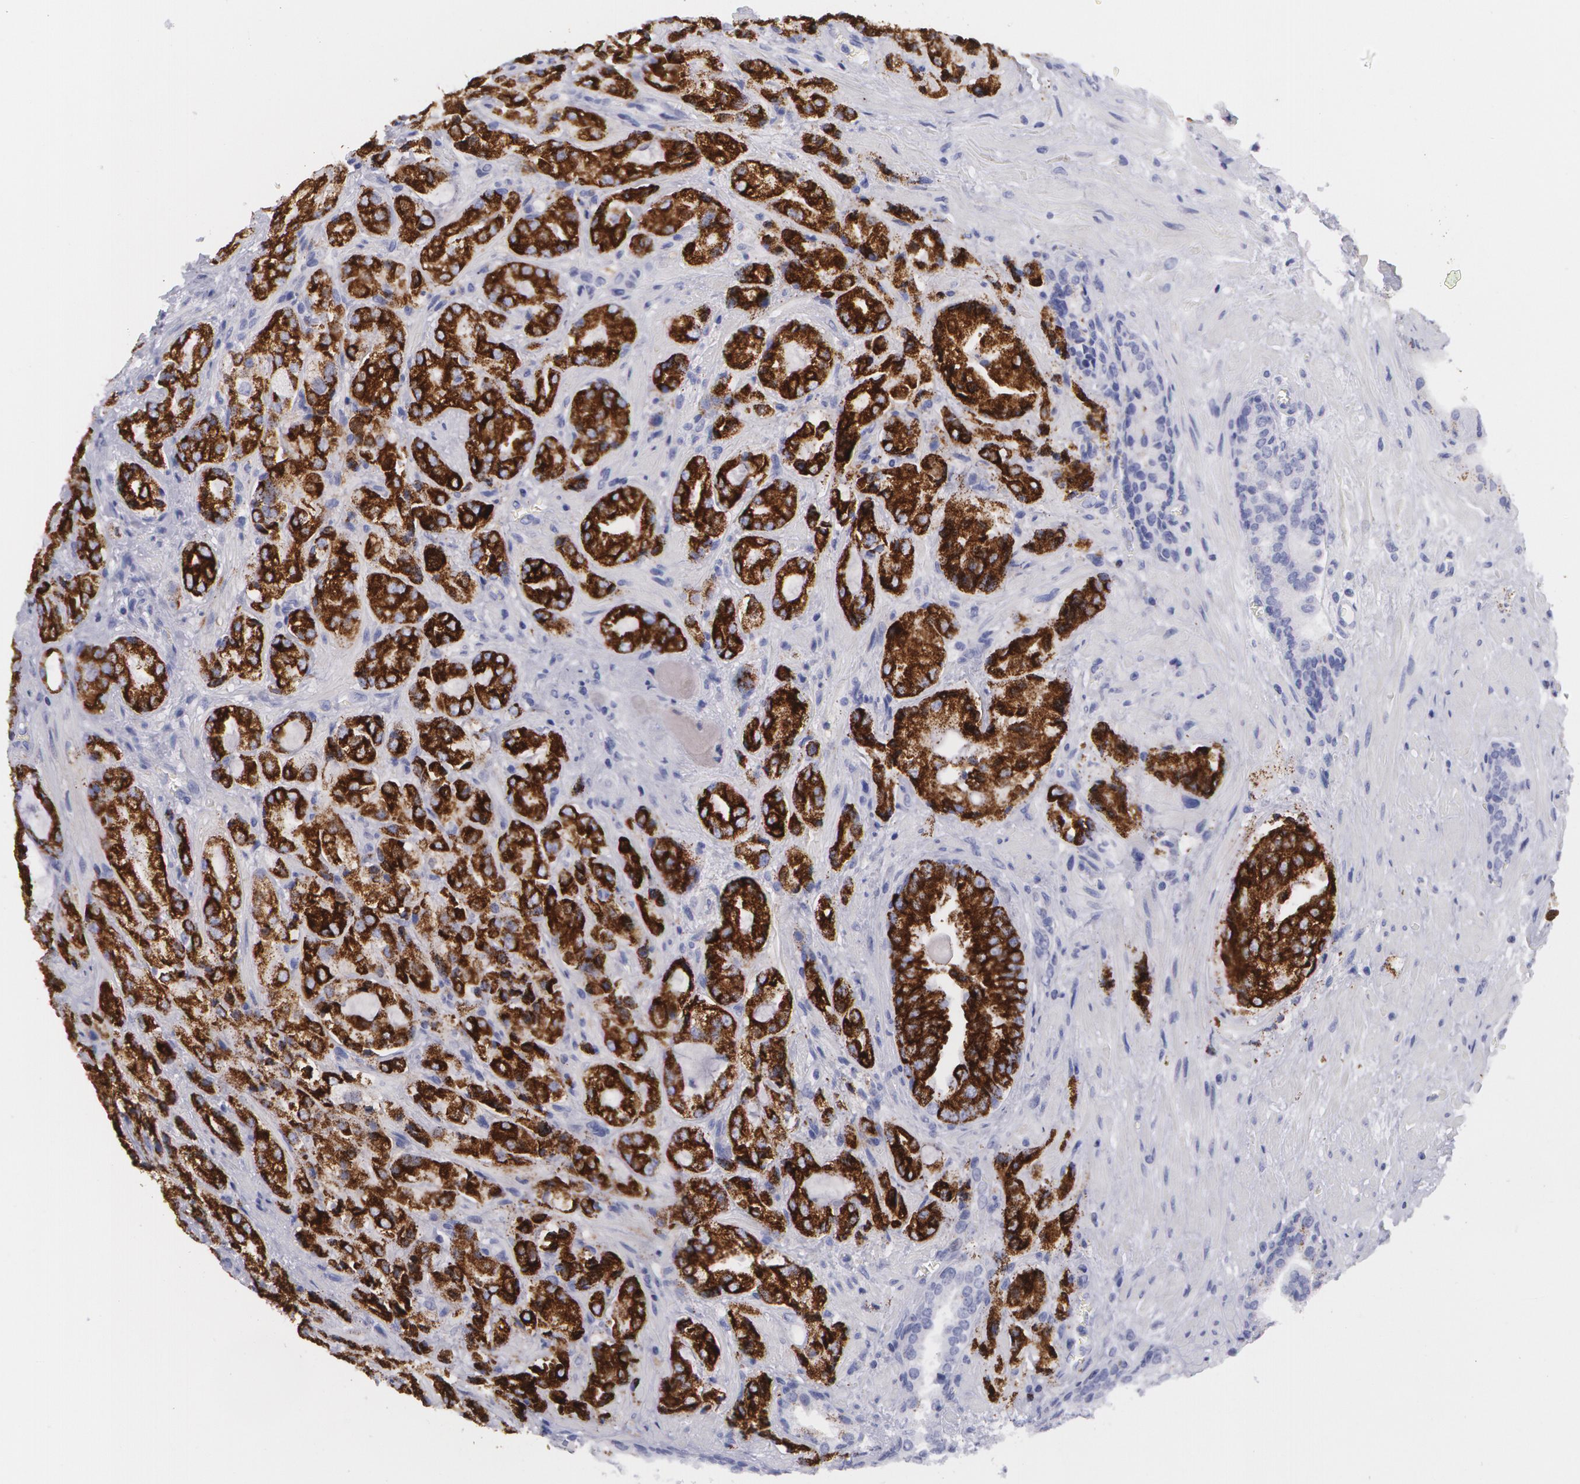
{"staining": {"intensity": "strong", "quantity": ">75%", "location": "cytoplasmic/membranous"}, "tissue": "prostate cancer", "cell_type": "Tumor cells", "image_type": "cancer", "snomed": [{"axis": "morphology", "description": "Adenocarcinoma, Medium grade"}, {"axis": "topography", "description": "Prostate"}], "caption": "There is high levels of strong cytoplasmic/membranous positivity in tumor cells of prostate cancer, as demonstrated by immunohistochemical staining (brown color).", "gene": "AMACR", "patient": {"sex": "male", "age": 70}}